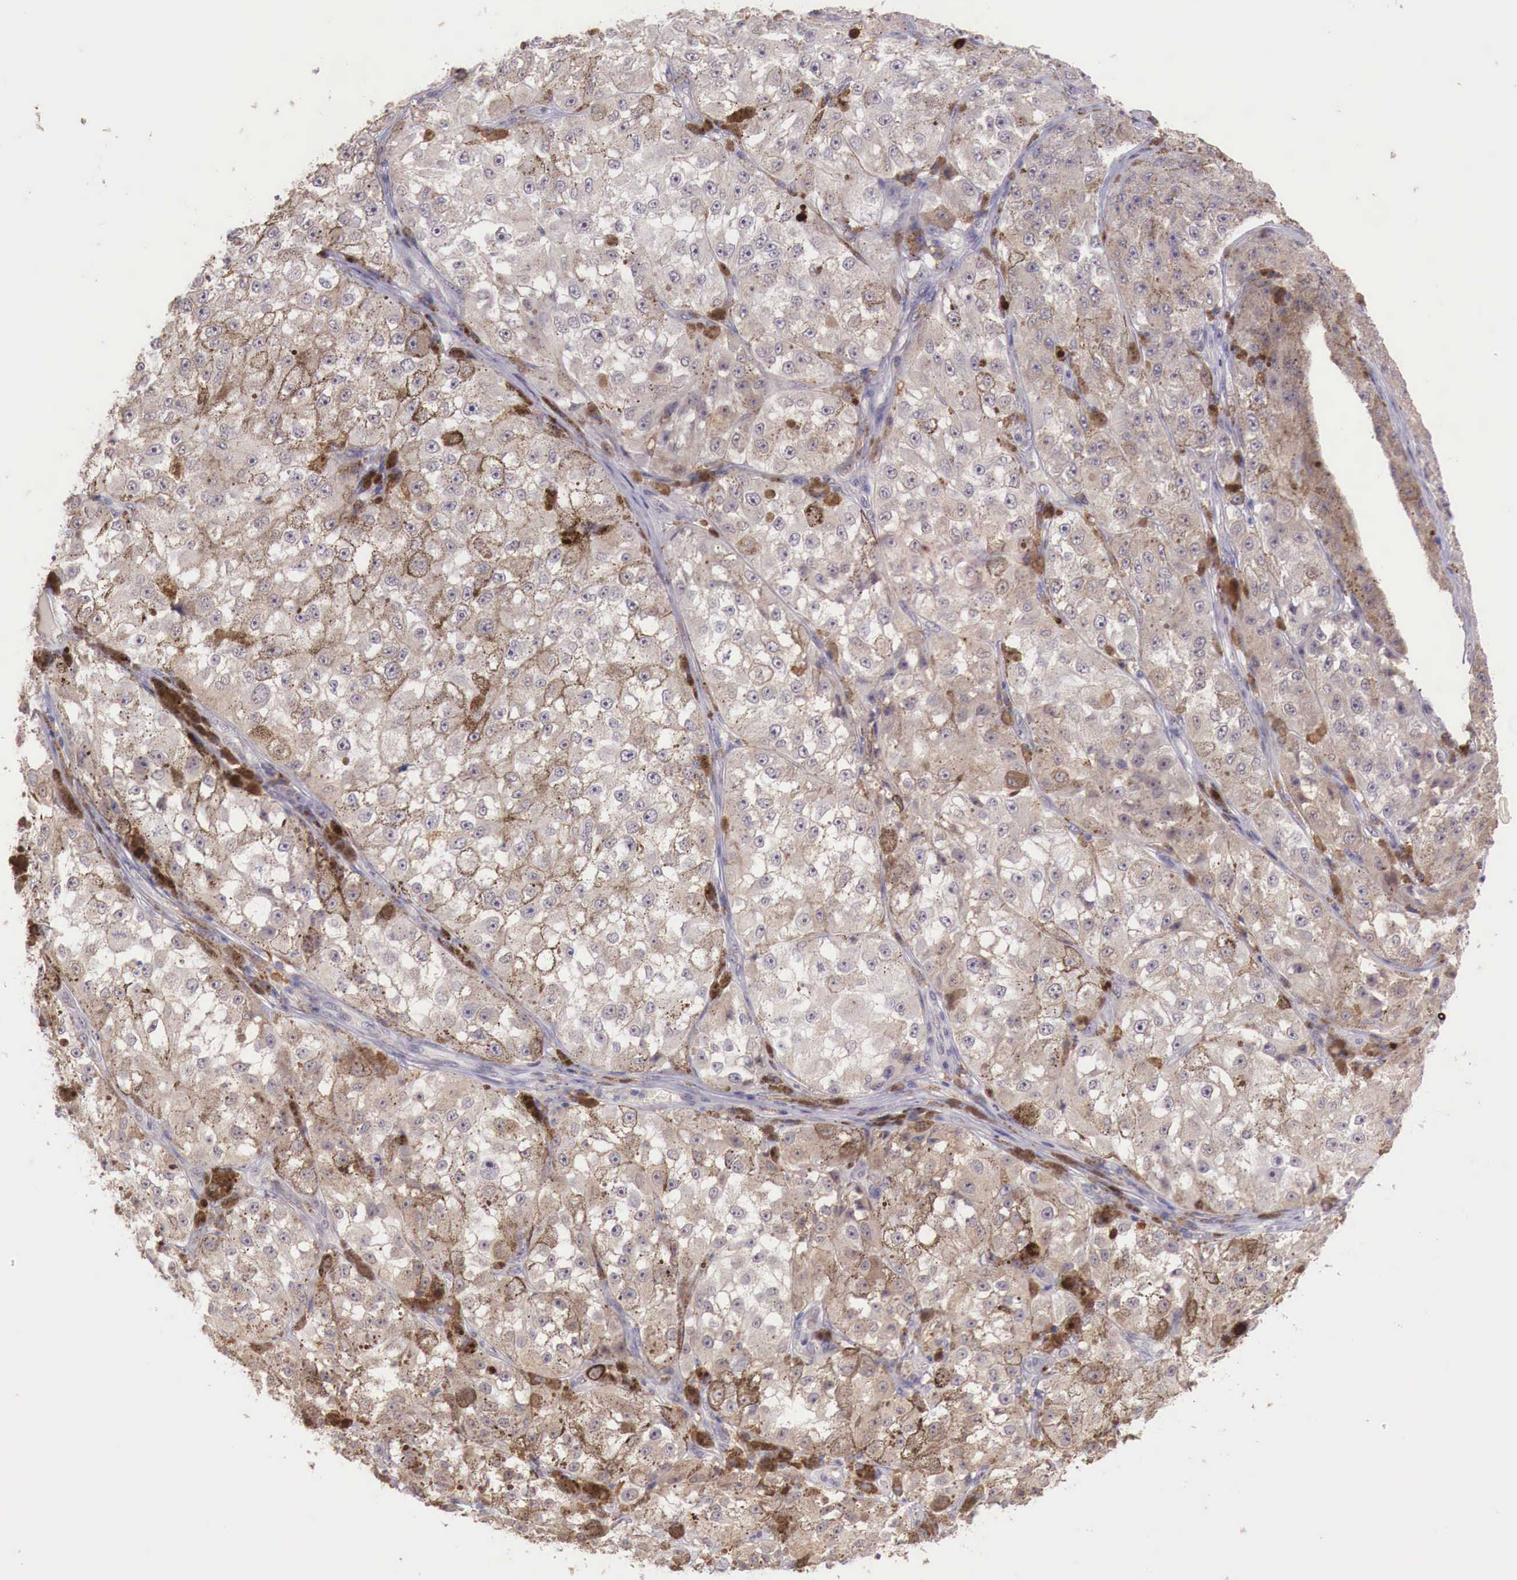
{"staining": {"intensity": "moderate", "quantity": "25%-75%", "location": "cytoplasmic/membranous"}, "tissue": "melanoma", "cell_type": "Tumor cells", "image_type": "cancer", "snomed": [{"axis": "morphology", "description": "Malignant melanoma, NOS"}, {"axis": "topography", "description": "Skin"}], "caption": "This is an image of immunohistochemistry staining of malignant melanoma, which shows moderate expression in the cytoplasmic/membranous of tumor cells.", "gene": "CHRDL1", "patient": {"sex": "male", "age": 67}}